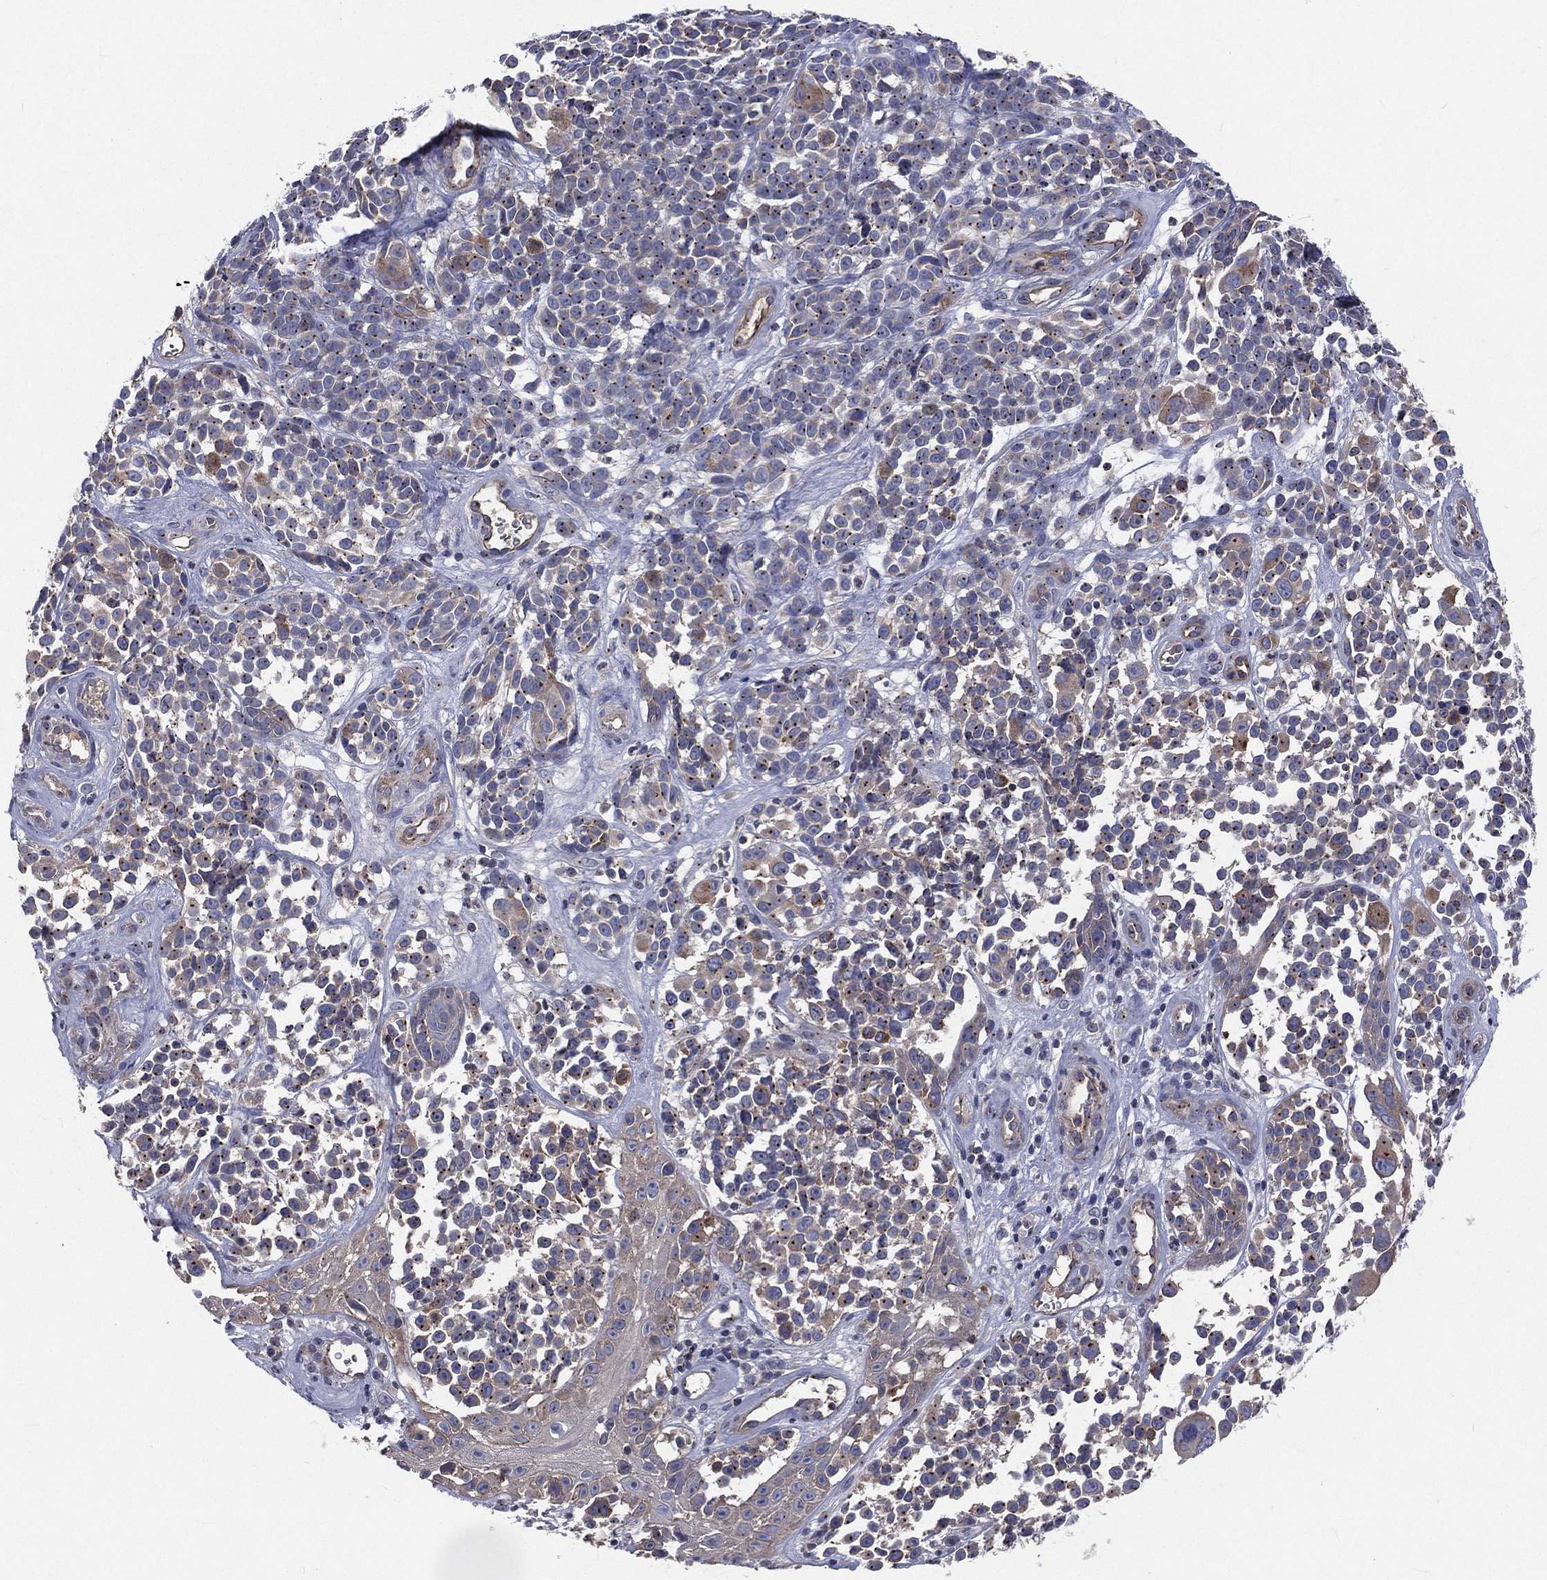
{"staining": {"intensity": "moderate", "quantity": "25%-75%", "location": "cytoplasmic/membranous"}, "tissue": "melanoma", "cell_type": "Tumor cells", "image_type": "cancer", "snomed": [{"axis": "morphology", "description": "Malignant melanoma, NOS"}, {"axis": "topography", "description": "Skin"}], "caption": "High-magnification brightfield microscopy of melanoma stained with DAB (brown) and counterstained with hematoxylin (blue). tumor cells exhibit moderate cytoplasmic/membranous staining is seen in approximately25%-75% of cells.", "gene": "CROCC", "patient": {"sex": "female", "age": 88}}